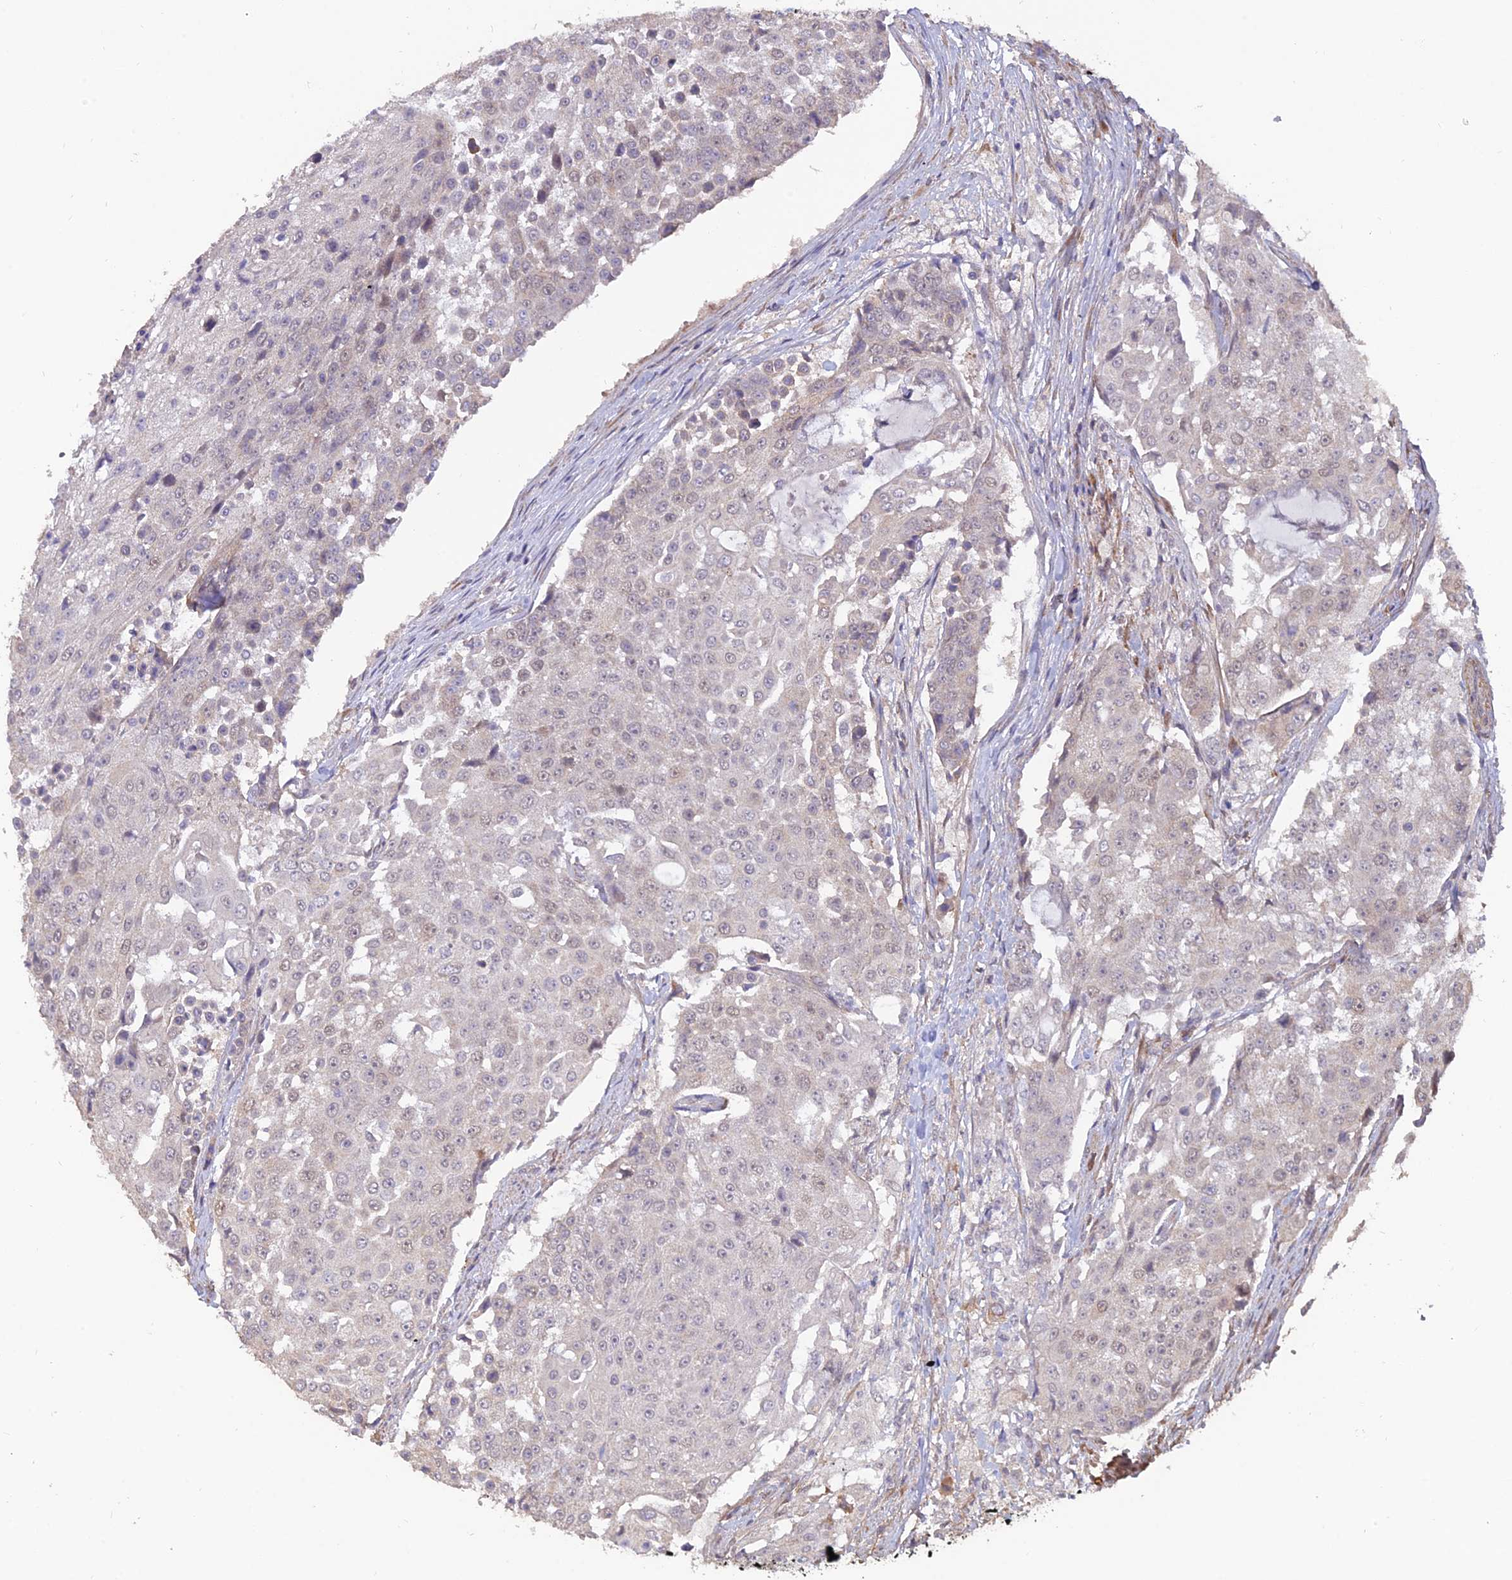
{"staining": {"intensity": "negative", "quantity": "none", "location": "none"}, "tissue": "urothelial cancer", "cell_type": "Tumor cells", "image_type": "cancer", "snomed": [{"axis": "morphology", "description": "Urothelial carcinoma, High grade"}, {"axis": "topography", "description": "Urinary bladder"}], "caption": "An image of urothelial cancer stained for a protein displays no brown staining in tumor cells.", "gene": "PAGR1", "patient": {"sex": "female", "age": 63}}